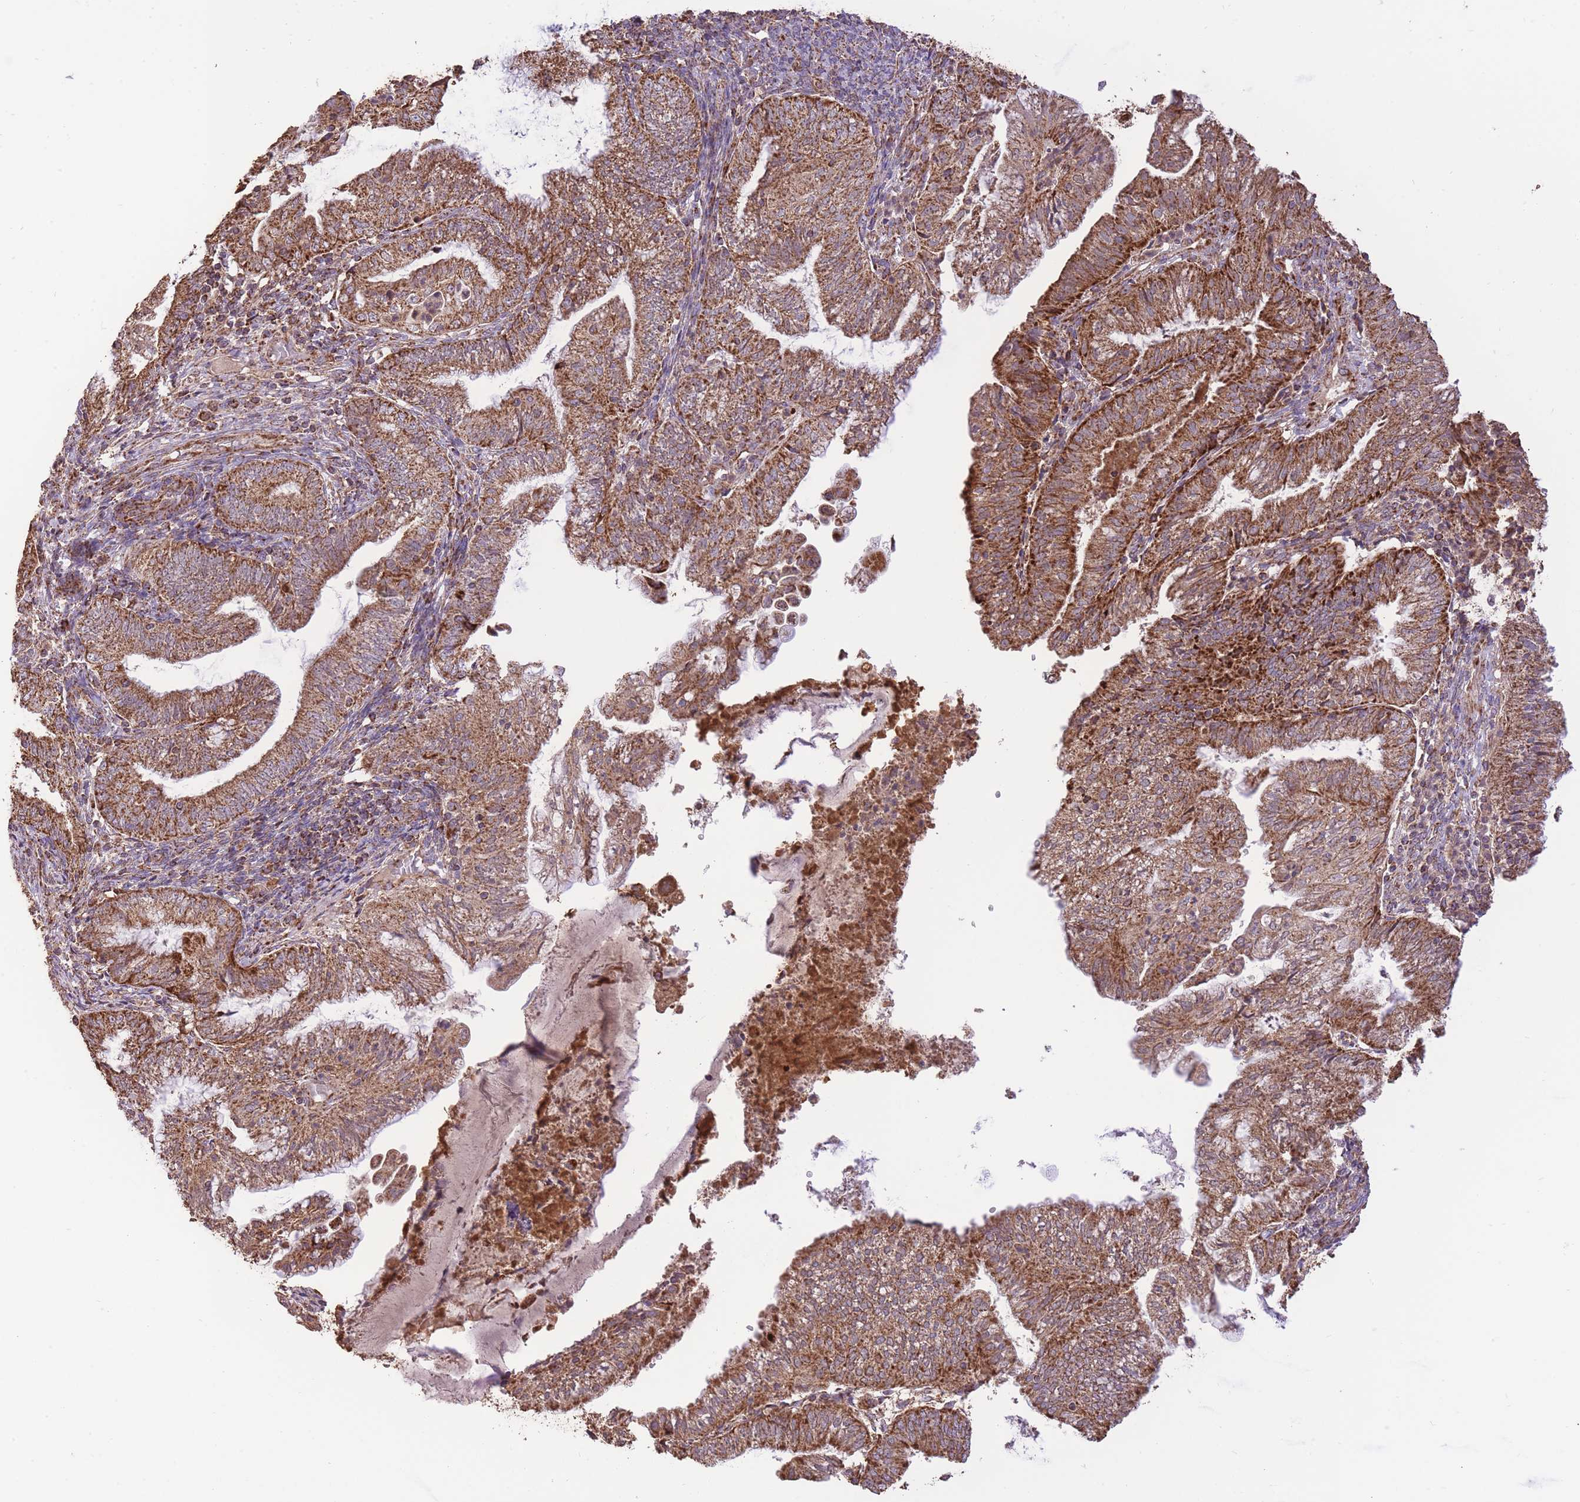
{"staining": {"intensity": "strong", "quantity": ">75%", "location": "cytoplasmic/membranous"}, "tissue": "endometrial cancer", "cell_type": "Tumor cells", "image_type": "cancer", "snomed": [{"axis": "morphology", "description": "Adenocarcinoma, NOS"}, {"axis": "topography", "description": "Endometrium"}], "caption": "The micrograph shows a brown stain indicating the presence of a protein in the cytoplasmic/membranous of tumor cells in adenocarcinoma (endometrial).", "gene": "PREP", "patient": {"sex": "female", "age": 55}}